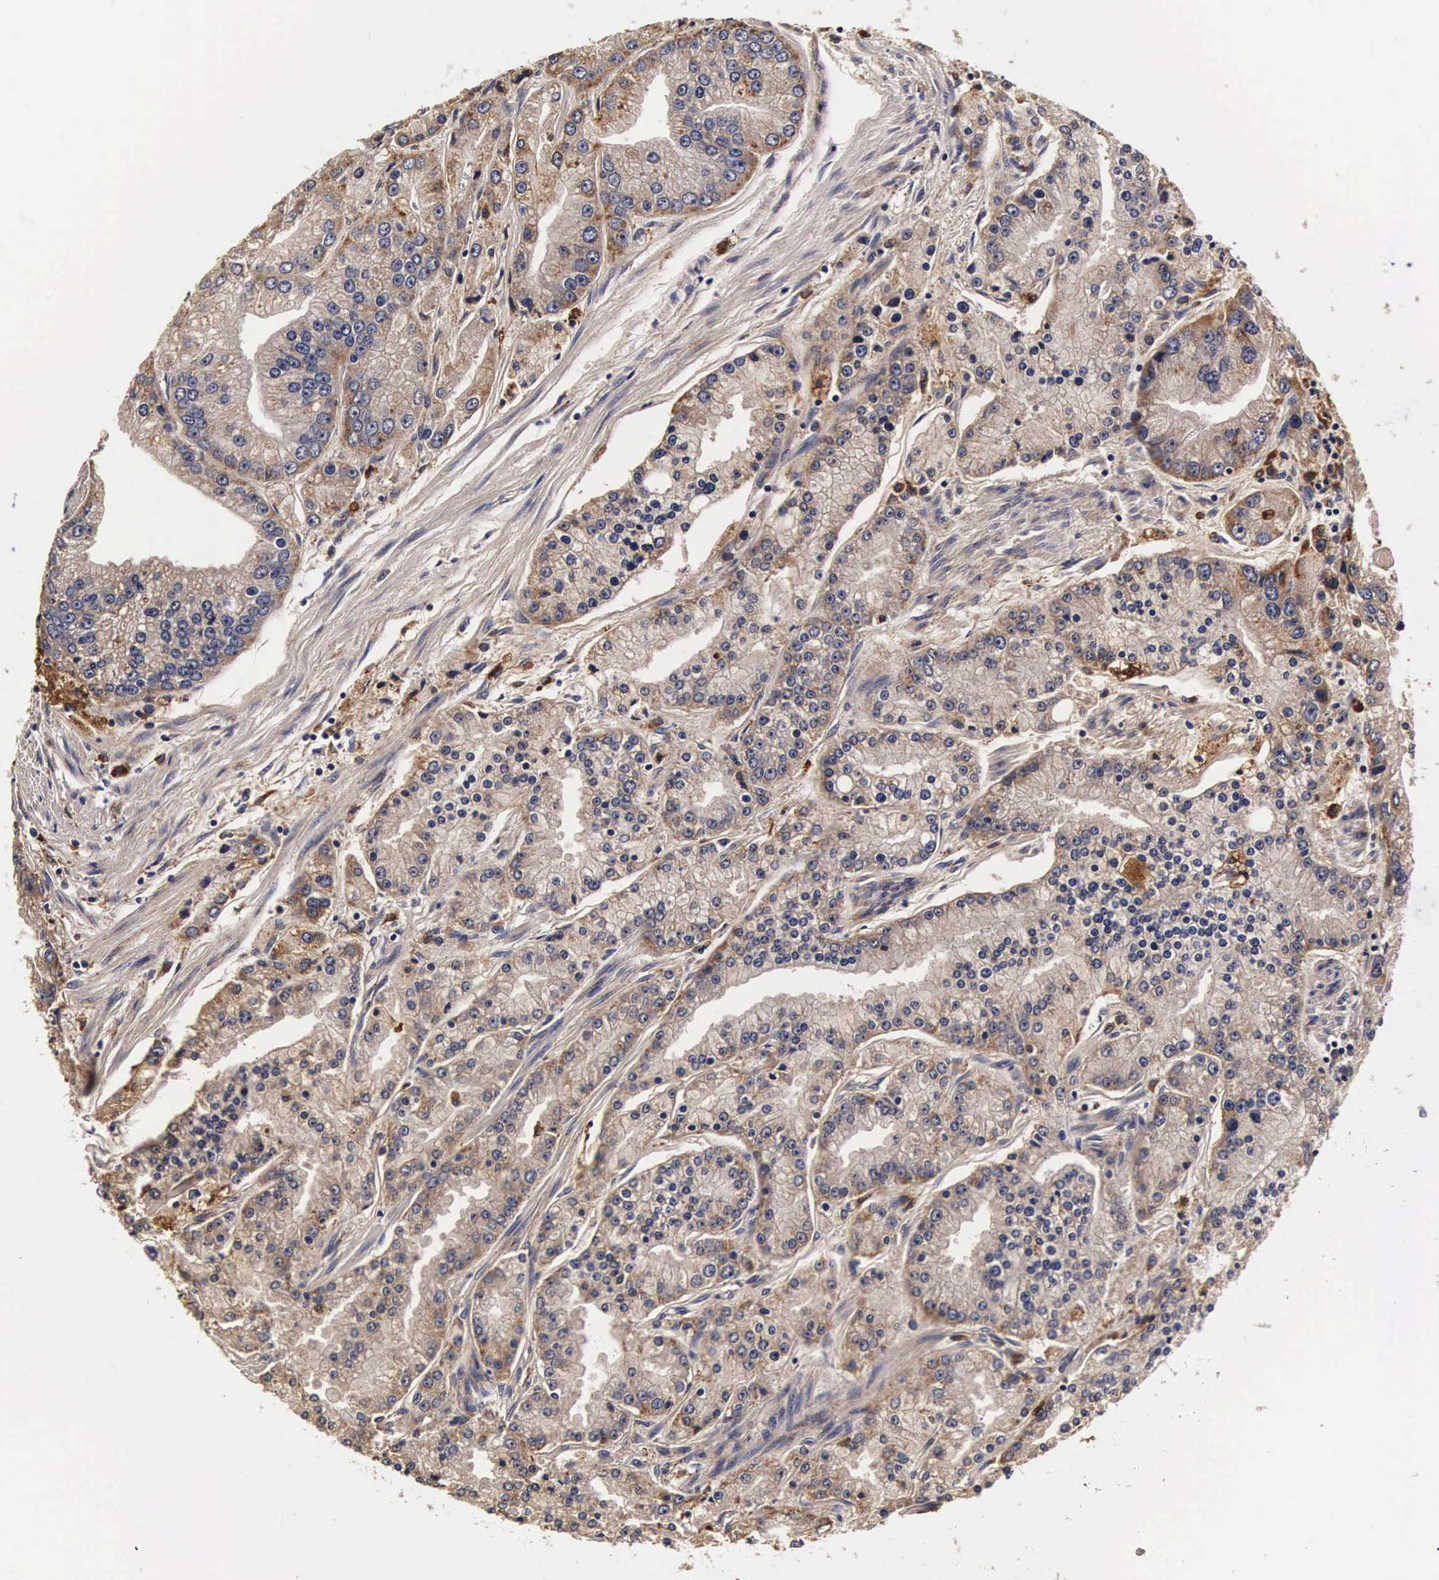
{"staining": {"intensity": "moderate", "quantity": "25%-75%", "location": "cytoplasmic/membranous"}, "tissue": "prostate cancer", "cell_type": "Tumor cells", "image_type": "cancer", "snomed": [{"axis": "morphology", "description": "Adenocarcinoma, Medium grade"}, {"axis": "topography", "description": "Prostate"}], "caption": "IHC histopathology image of prostate cancer stained for a protein (brown), which exhibits medium levels of moderate cytoplasmic/membranous staining in approximately 25%-75% of tumor cells.", "gene": "CTSB", "patient": {"sex": "male", "age": 72}}